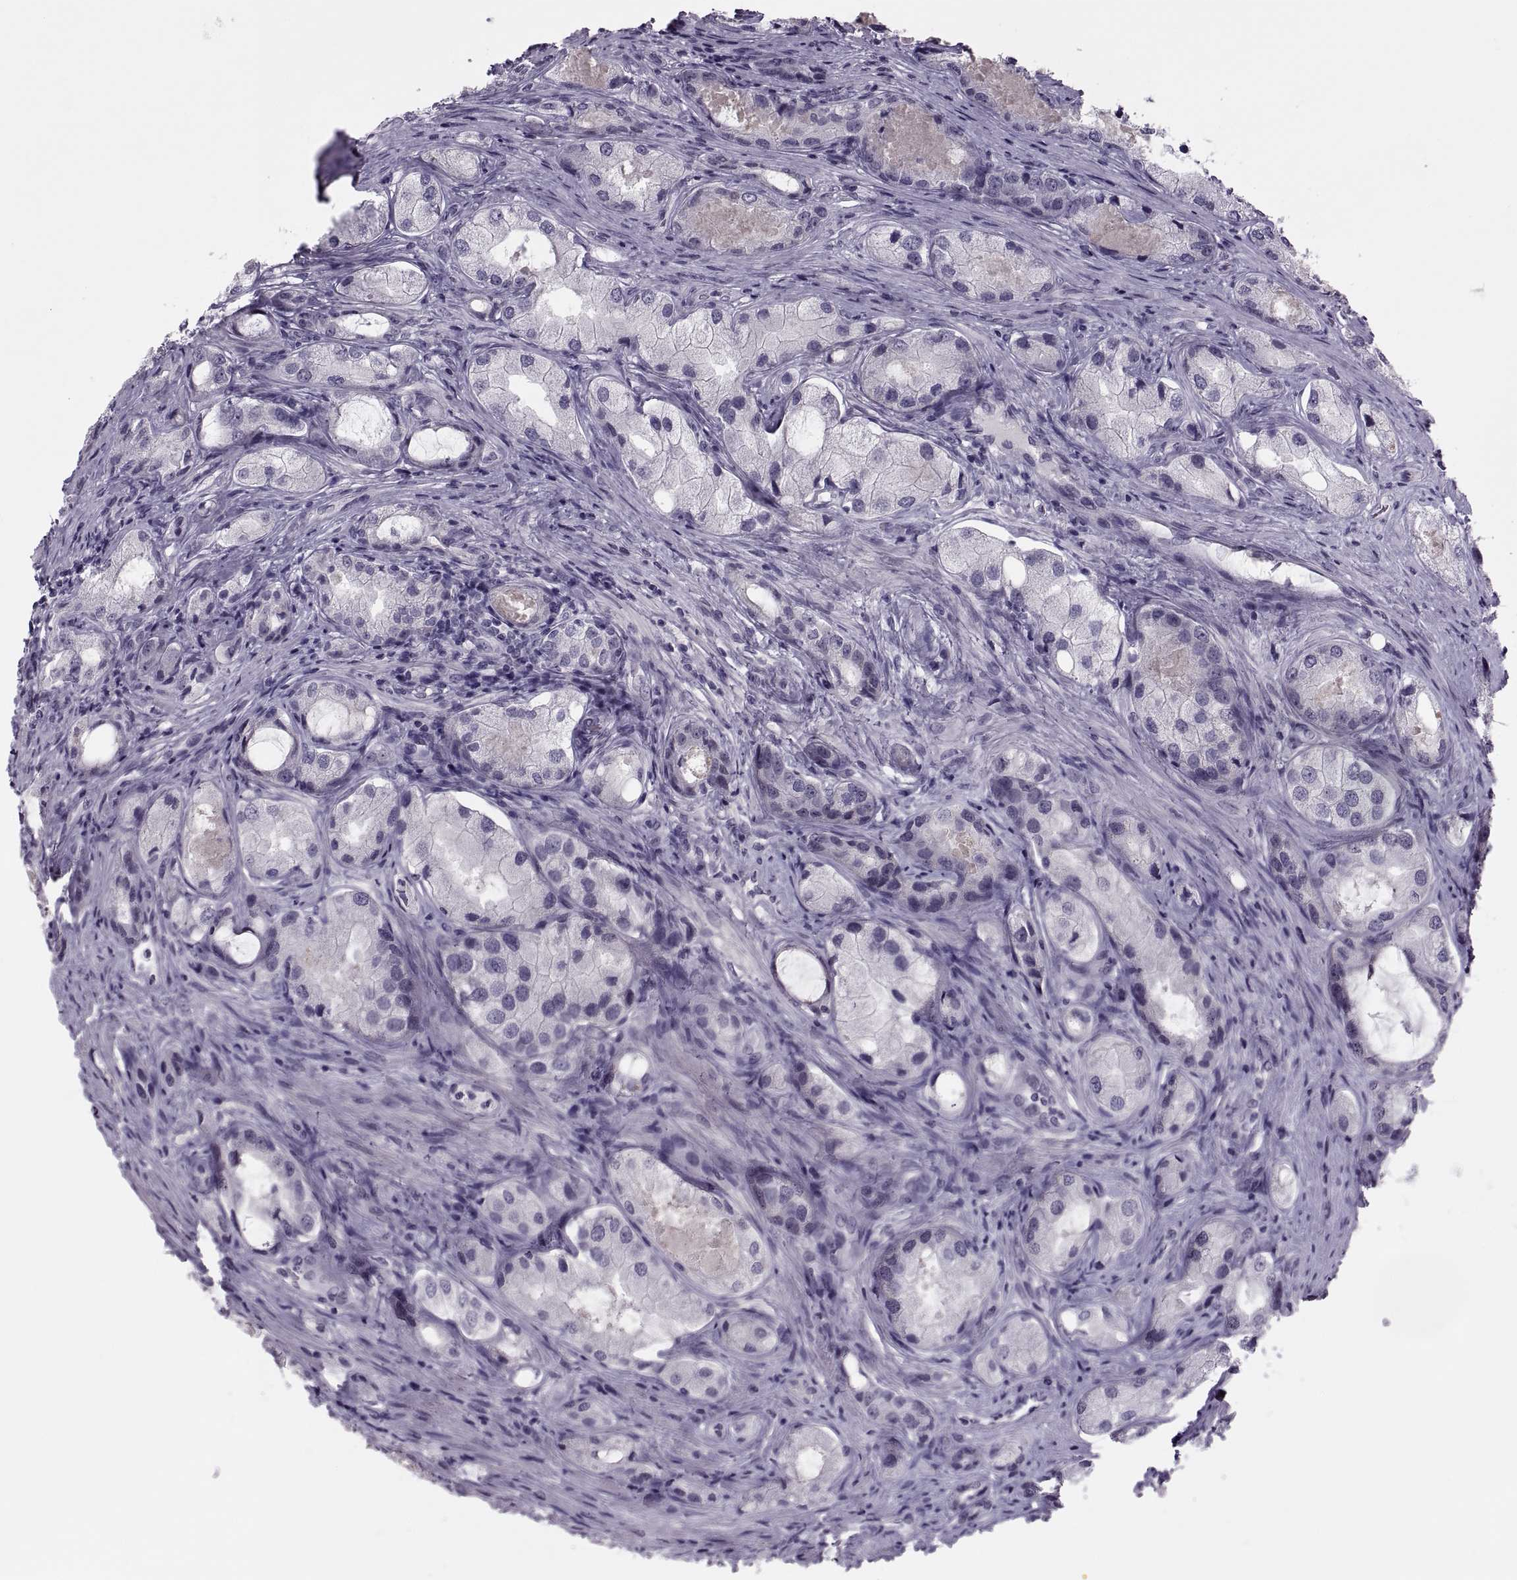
{"staining": {"intensity": "negative", "quantity": "none", "location": "none"}, "tissue": "prostate cancer", "cell_type": "Tumor cells", "image_type": "cancer", "snomed": [{"axis": "morphology", "description": "Adenocarcinoma, Low grade"}, {"axis": "topography", "description": "Prostate"}], "caption": "Human low-grade adenocarcinoma (prostate) stained for a protein using immunohistochemistry reveals no expression in tumor cells.", "gene": "SYNGR4", "patient": {"sex": "male", "age": 68}}